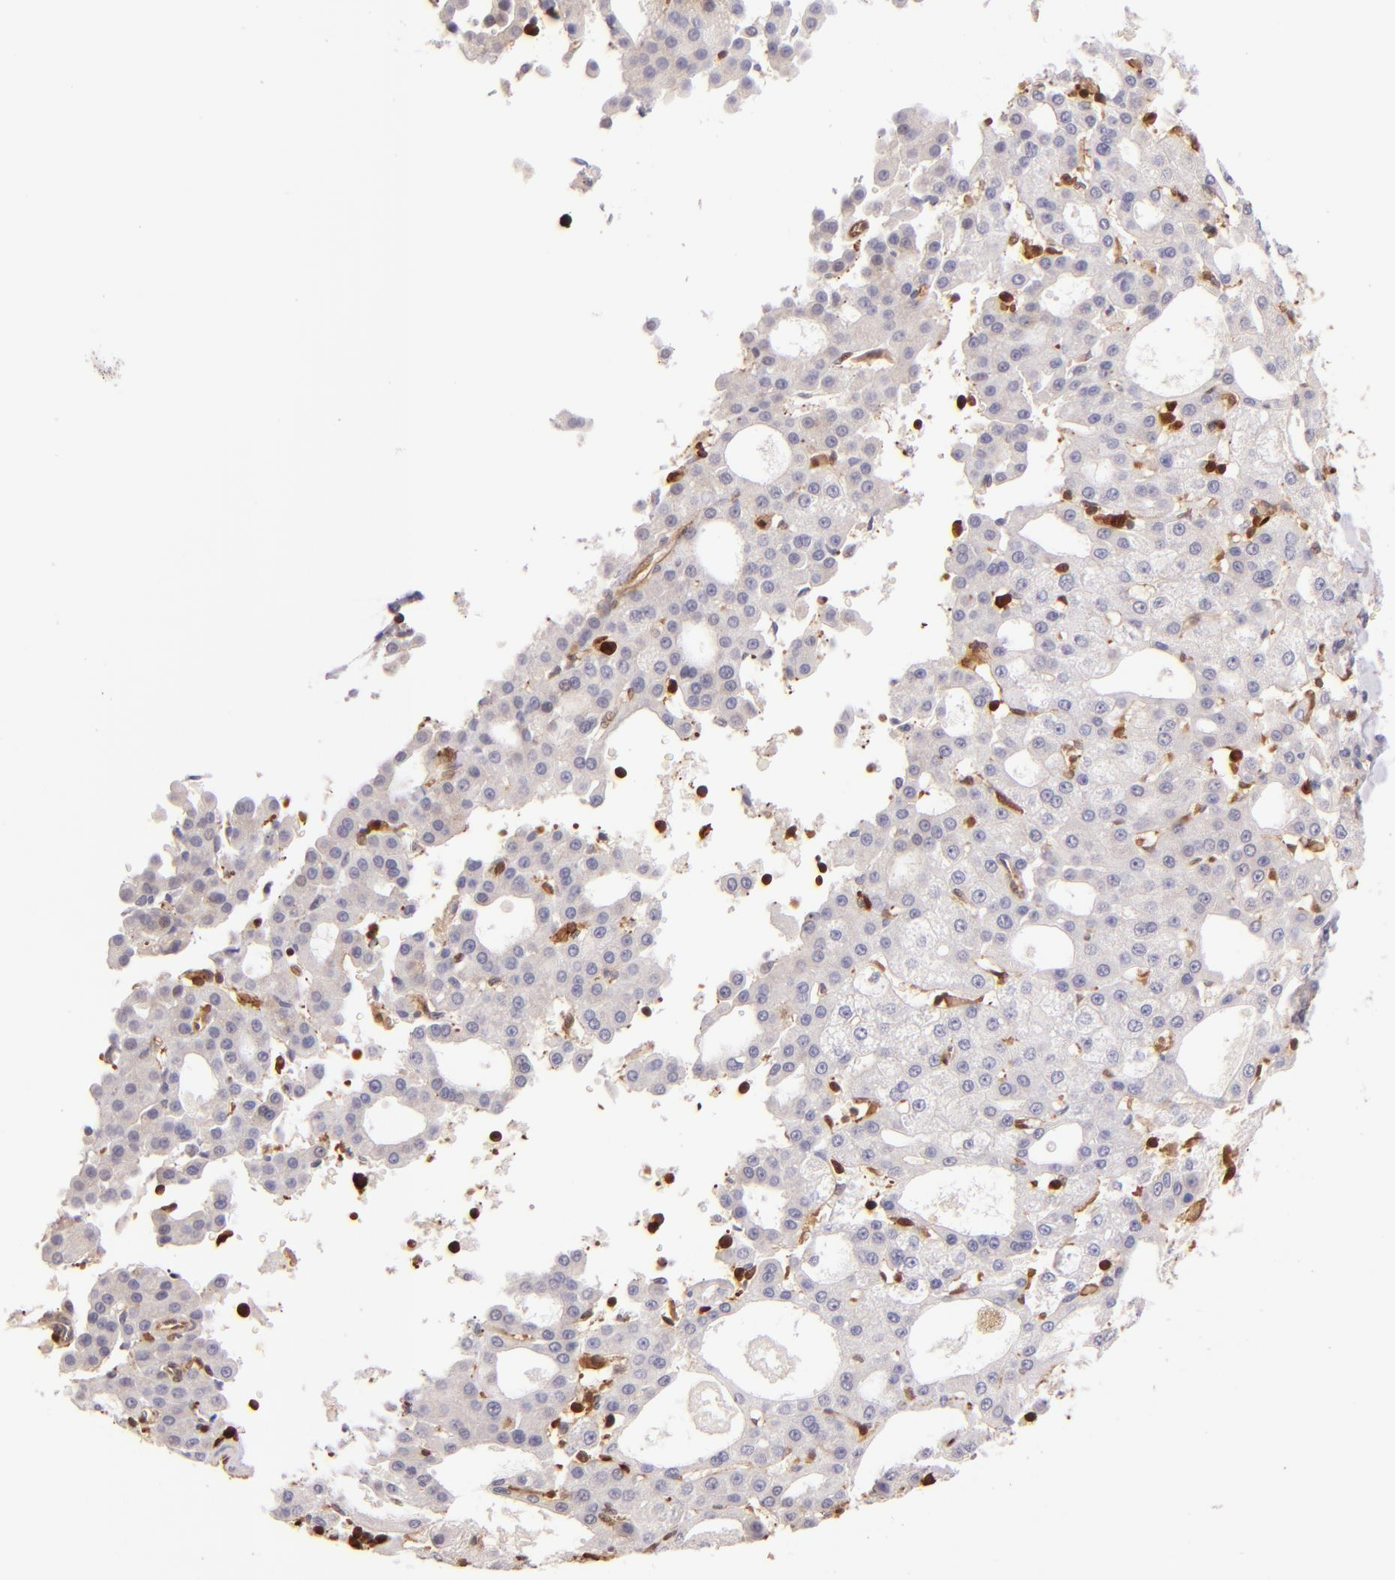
{"staining": {"intensity": "negative", "quantity": "none", "location": "none"}, "tissue": "liver cancer", "cell_type": "Tumor cells", "image_type": "cancer", "snomed": [{"axis": "morphology", "description": "Carcinoma, Hepatocellular, NOS"}, {"axis": "topography", "description": "Liver"}], "caption": "IHC histopathology image of neoplastic tissue: liver cancer stained with DAB reveals no significant protein positivity in tumor cells. Nuclei are stained in blue.", "gene": "BTK", "patient": {"sex": "male", "age": 47}}